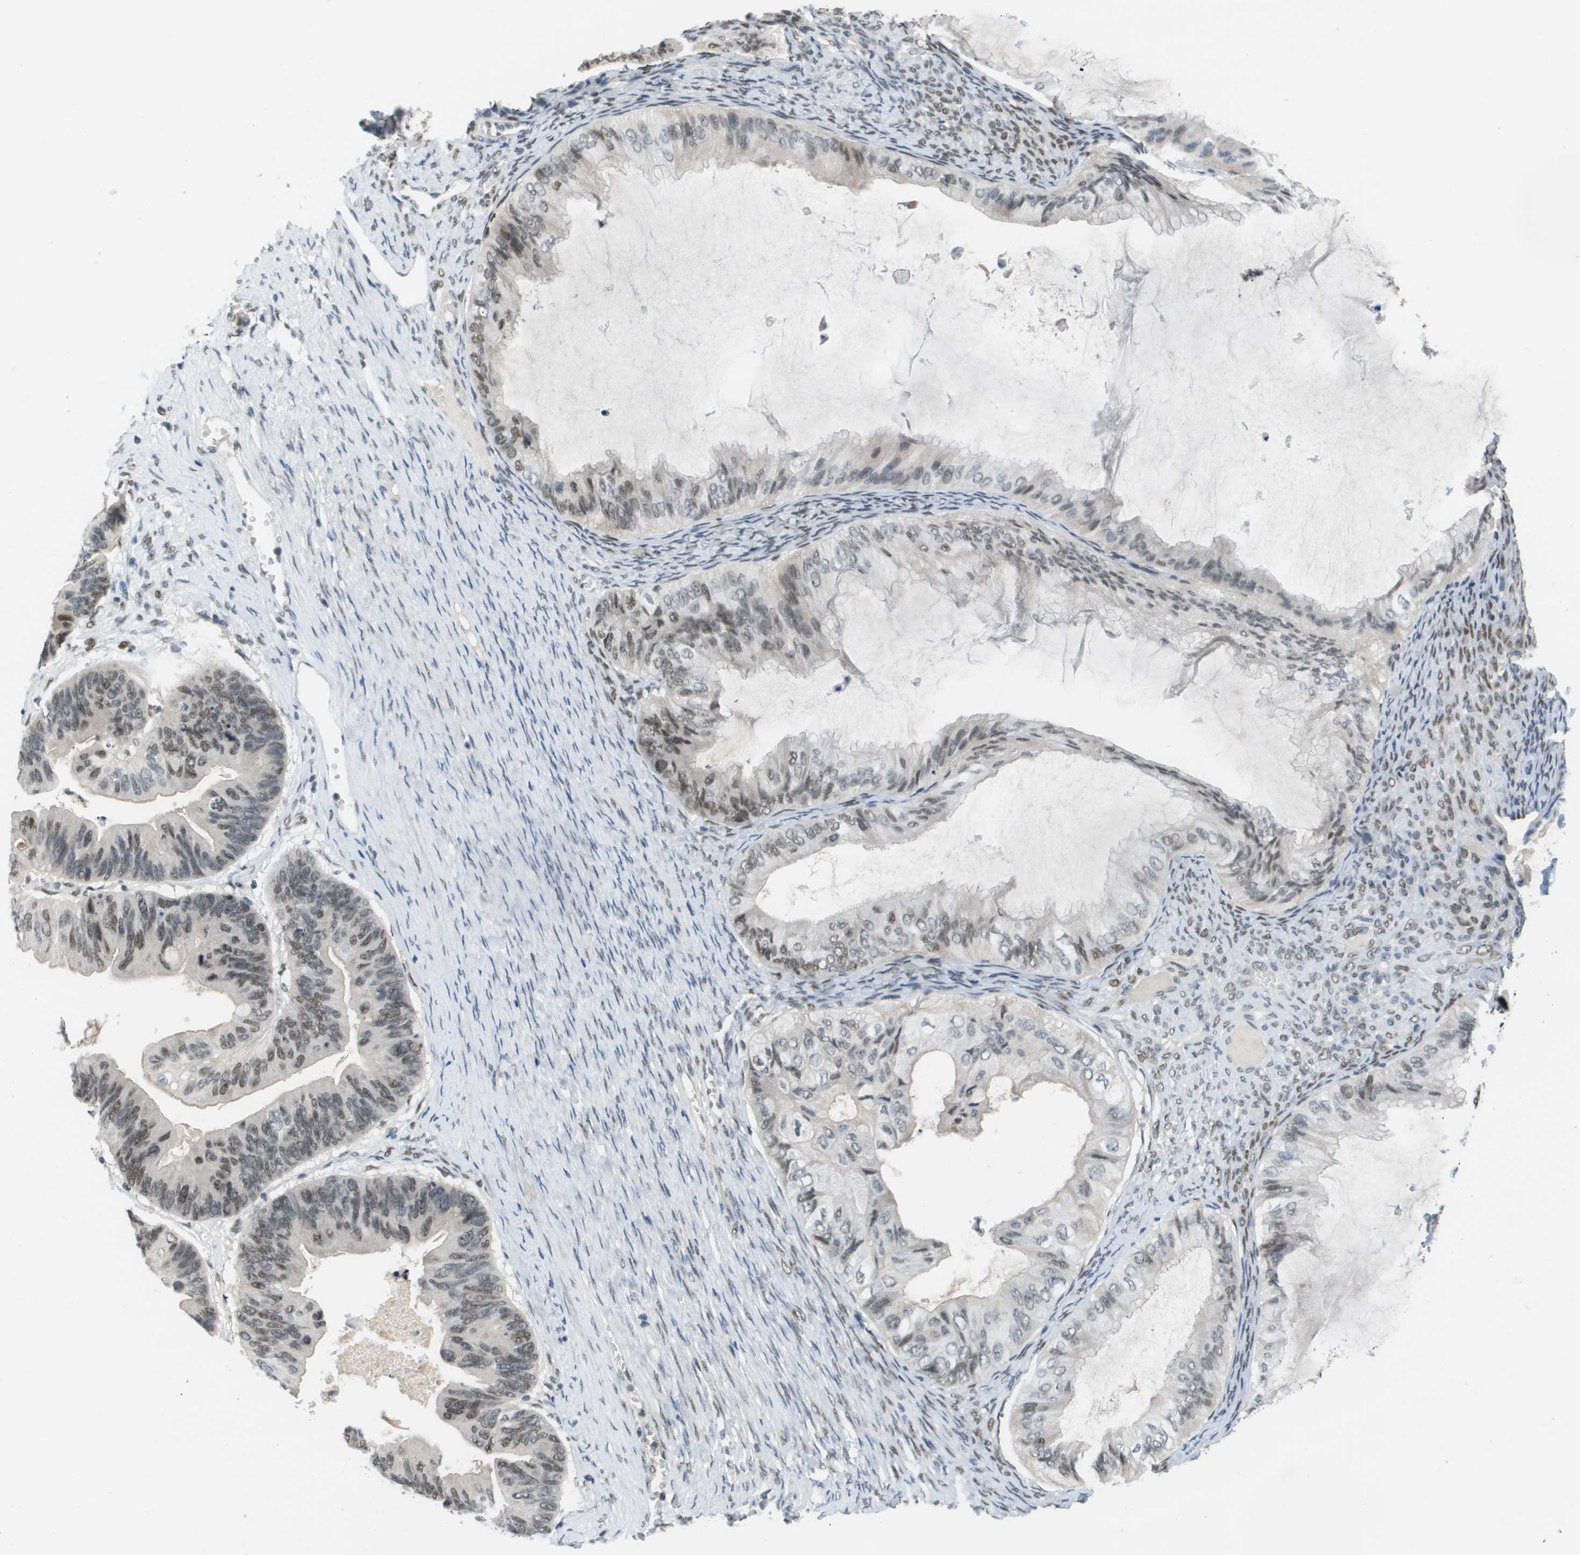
{"staining": {"intensity": "moderate", "quantity": "25%-75%", "location": "nuclear"}, "tissue": "ovarian cancer", "cell_type": "Tumor cells", "image_type": "cancer", "snomed": [{"axis": "morphology", "description": "Cystadenocarcinoma, mucinous, NOS"}, {"axis": "topography", "description": "Ovary"}], "caption": "There is medium levels of moderate nuclear staining in tumor cells of mucinous cystadenocarcinoma (ovarian), as demonstrated by immunohistochemical staining (brown color).", "gene": "CBX5", "patient": {"sex": "female", "age": 61}}